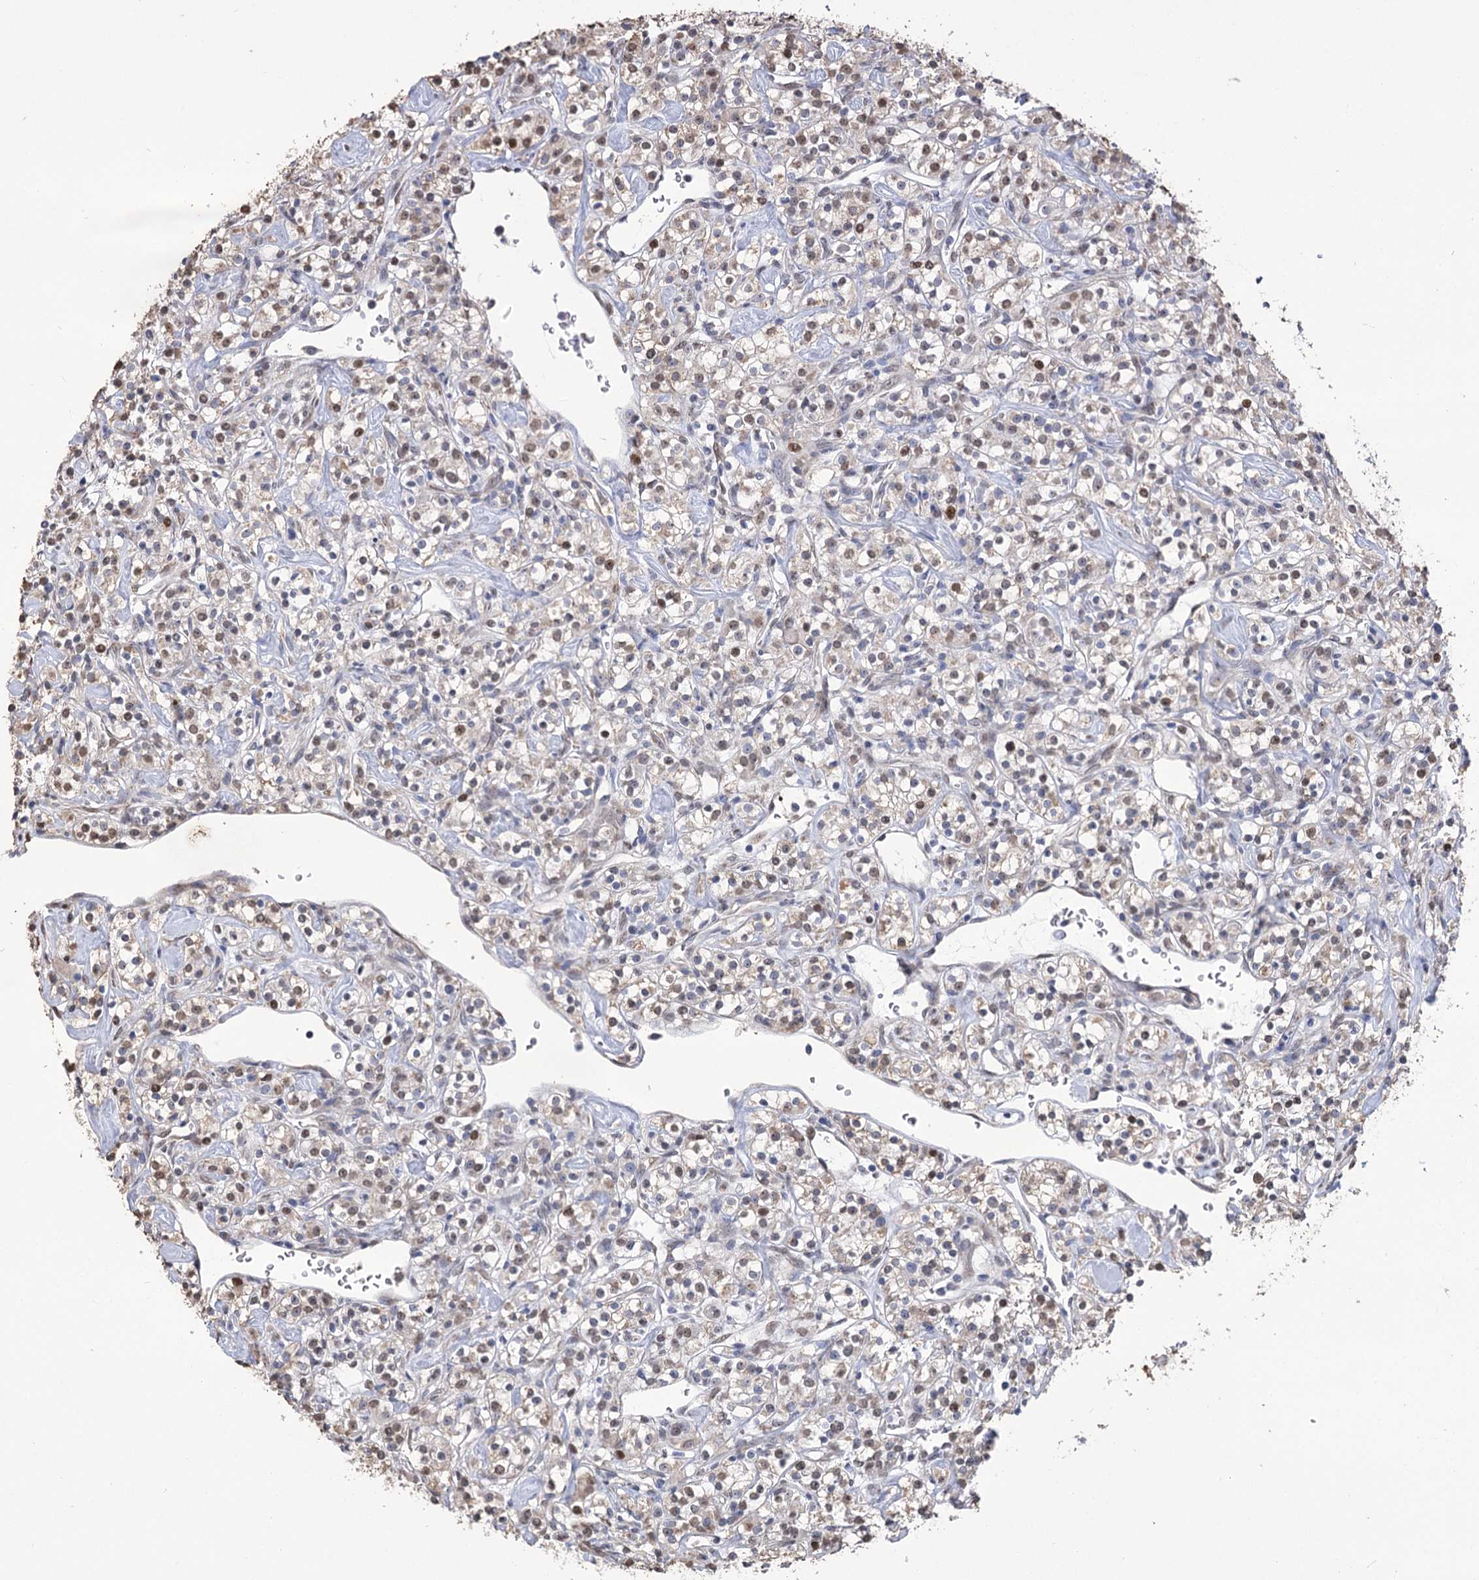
{"staining": {"intensity": "moderate", "quantity": "25%-75%", "location": "nuclear"}, "tissue": "renal cancer", "cell_type": "Tumor cells", "image_type": "cancer", "snomed": [{"axis": "morphology", "description": "Adenocarcinoma, NOS"}, {"axis": "topography", "description": "Kidney"}], "caption": "The image exhibits staining of renal adenocarcinoma, revealing moderate nuclear protein expression (brown color) within tumor cells.", "gene": "NFU1", "patient": {"sex": "male", "age": 77}}